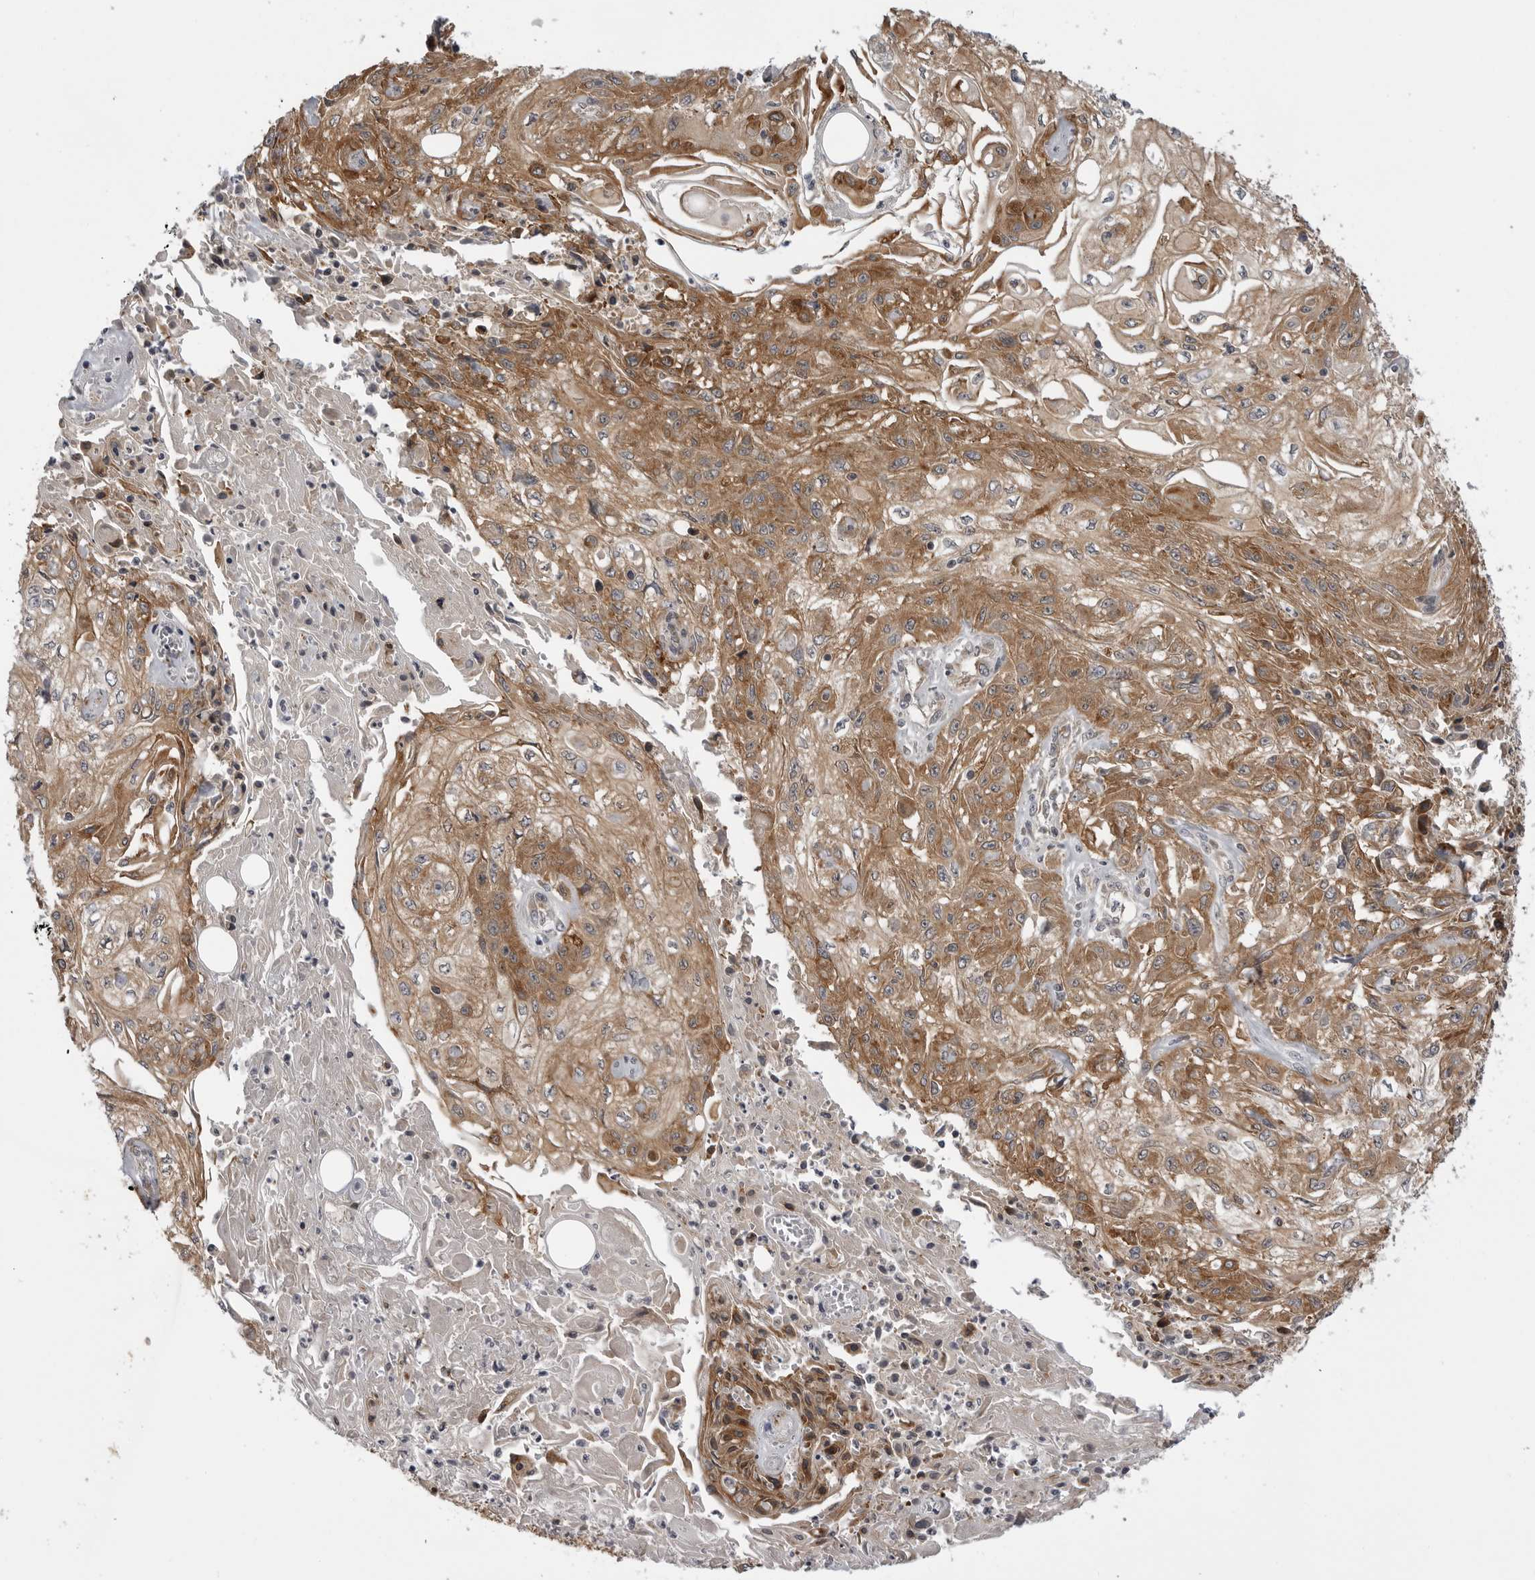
{"staining": {"intensity": "moderate", "quantity": ">75%", "location": "cytoplasmic/membranous"}, "tissue": "skin cancer", "cell_type": "Tumor cells", "image_type": "cancer", "snomed": [{"axis": "morphology", "description": "Squamous cell carcinoma, NOS"}, {"axis": "morphology", "description": "Squamous cell carcinoma, metastatic, NOS"}, {"axis": "topography", "description": "Skin"}, {"axis": "topography", "description": "Lymph node"}], "caption": "This micrograph reveals IHC staining of metastatic squamous cell carcinoma (skin), with medium moderate cytoplasmic/membranous staining in about >75% of tumor cells.", "gene": "LRRC45", "patient": {"sex": "male", "age": 75}}